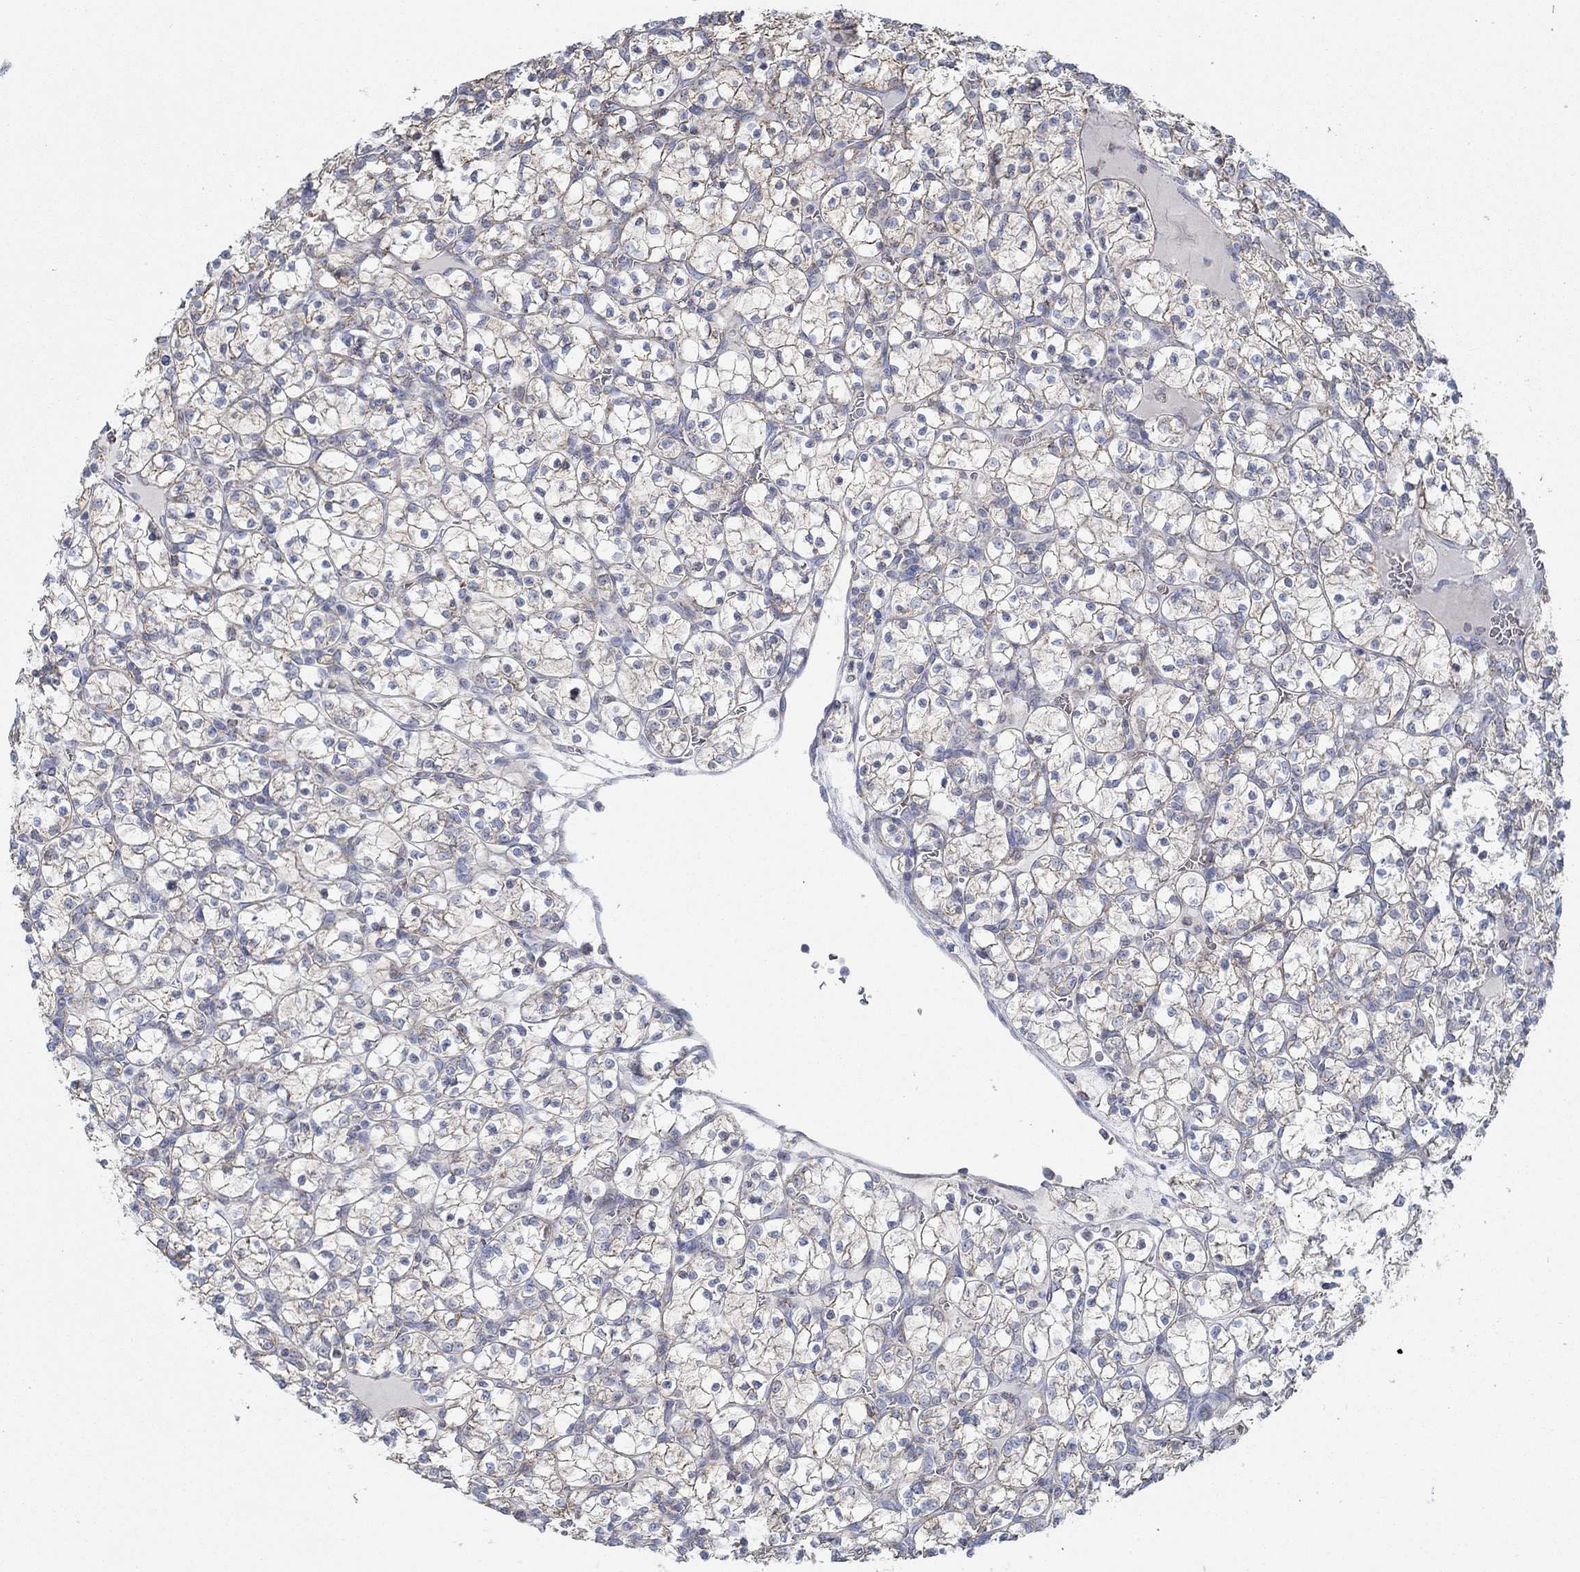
{"staining": {"intensity": "moderate", "quantity": "25%-75%", "location": "cytoplasmic/membranous"}, "tissue": "renal cancer", "cell_type": "Tumor cells", "image_type": "cancer", "snomed": [{"axis": "morphology", "description": "Adenocarcinoma, NOS"}, {"axis": "topography", "description": "Kidney"}], "caption": "An image of human renal cancer stained for a protein demonstrates moderate cytoplasmic/membranous brown staining in tumor cells.", "gene": "GLOD5", "patient": {"sex": "female", "age": 89}}